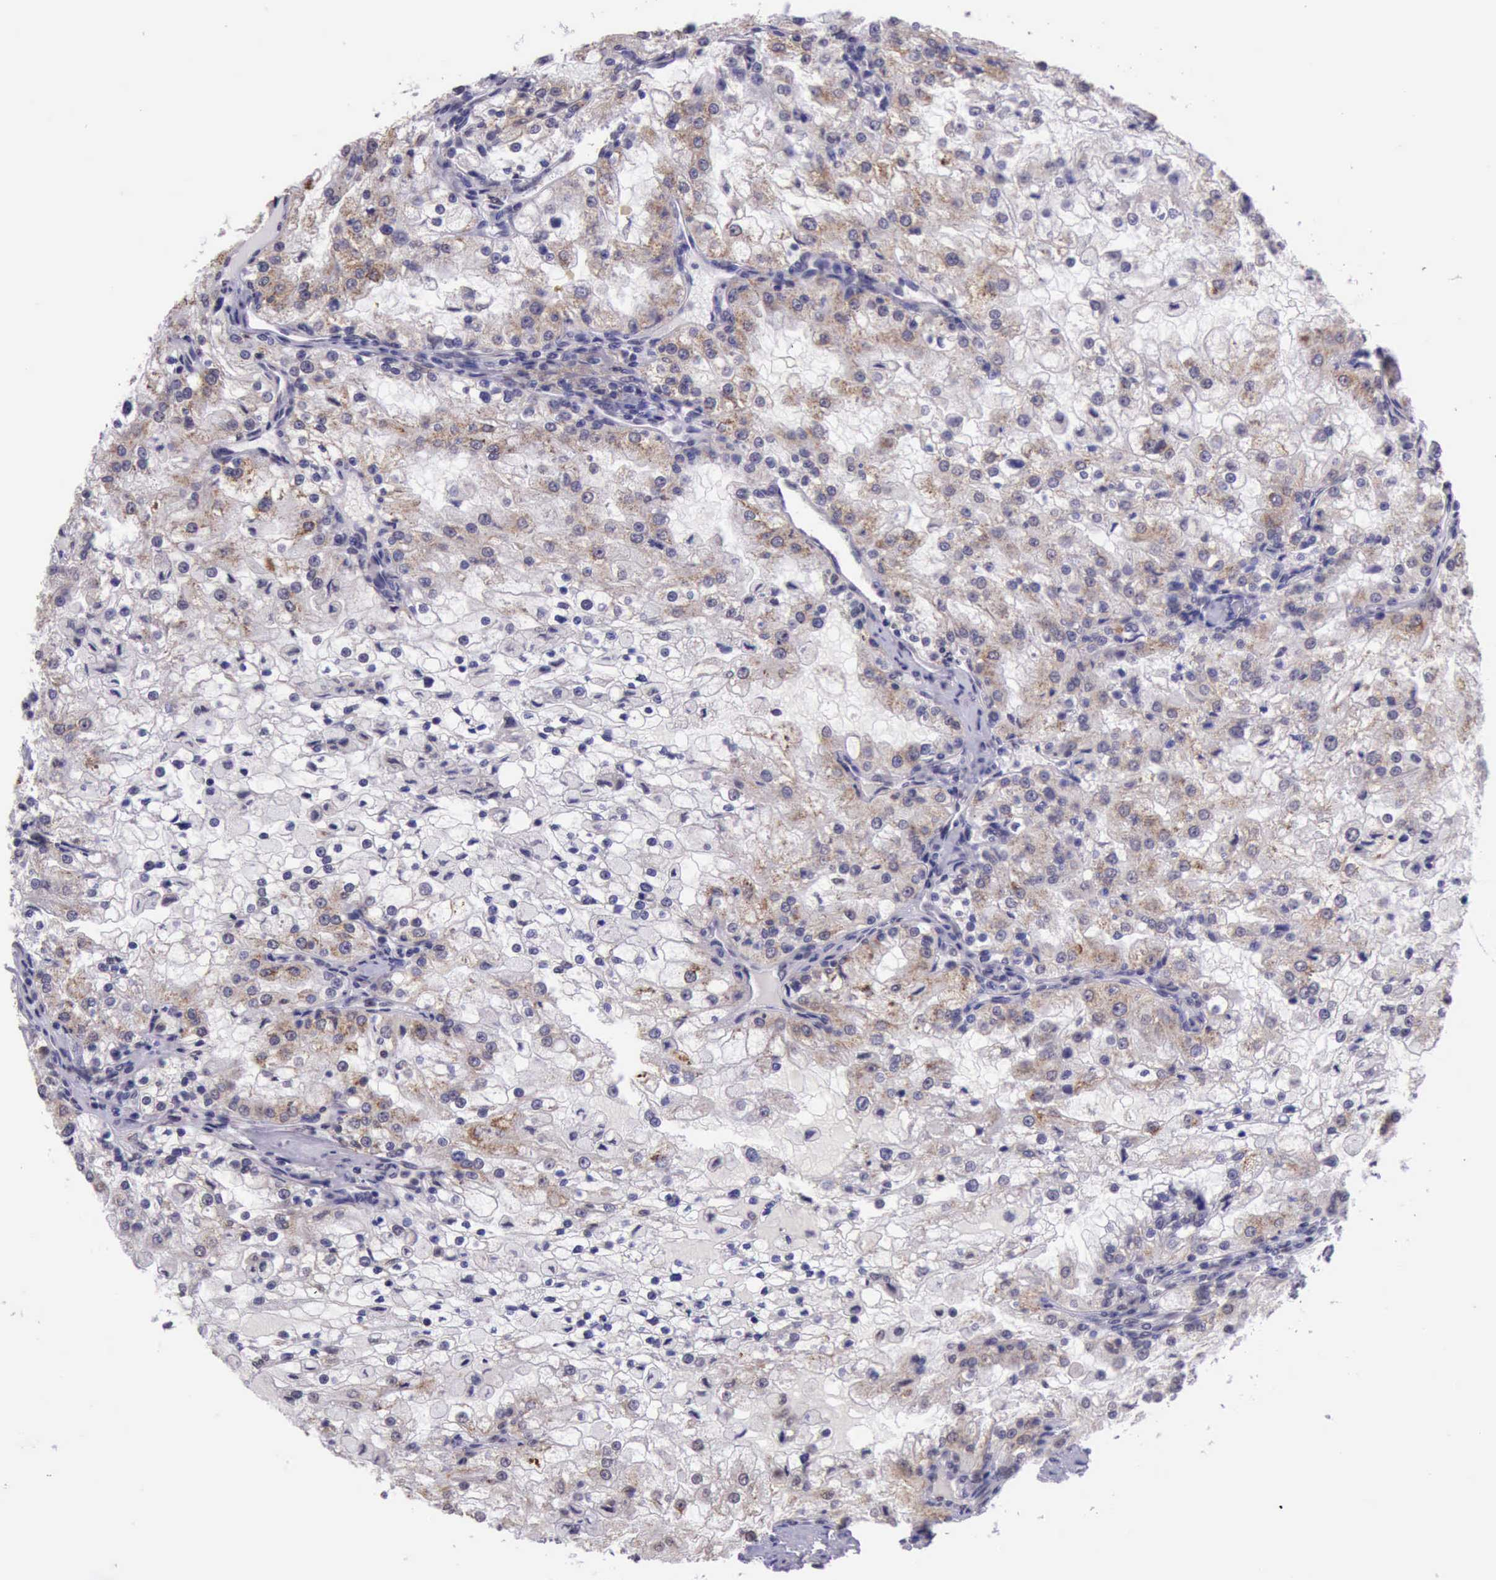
{"staining": {"intensity": "moderate", "quantity": ">75%", "location": "cytoplasmic/membranous"}, "tissue": "renal cancer", "cell_type": "Tumor cells", "image_type": "cancer", "snomed": [{"axis": "morphology", "description": "Adenocarcinoma, NOS"}, {"axis": "topography", "description": "Kidney"}], "caption": "Adenocarcinoma (renal) stained with a protein marker displays moderate staining in tumor cells.", "gene": "PRPF39", "patient": {"sex": "female", "age": 74}}